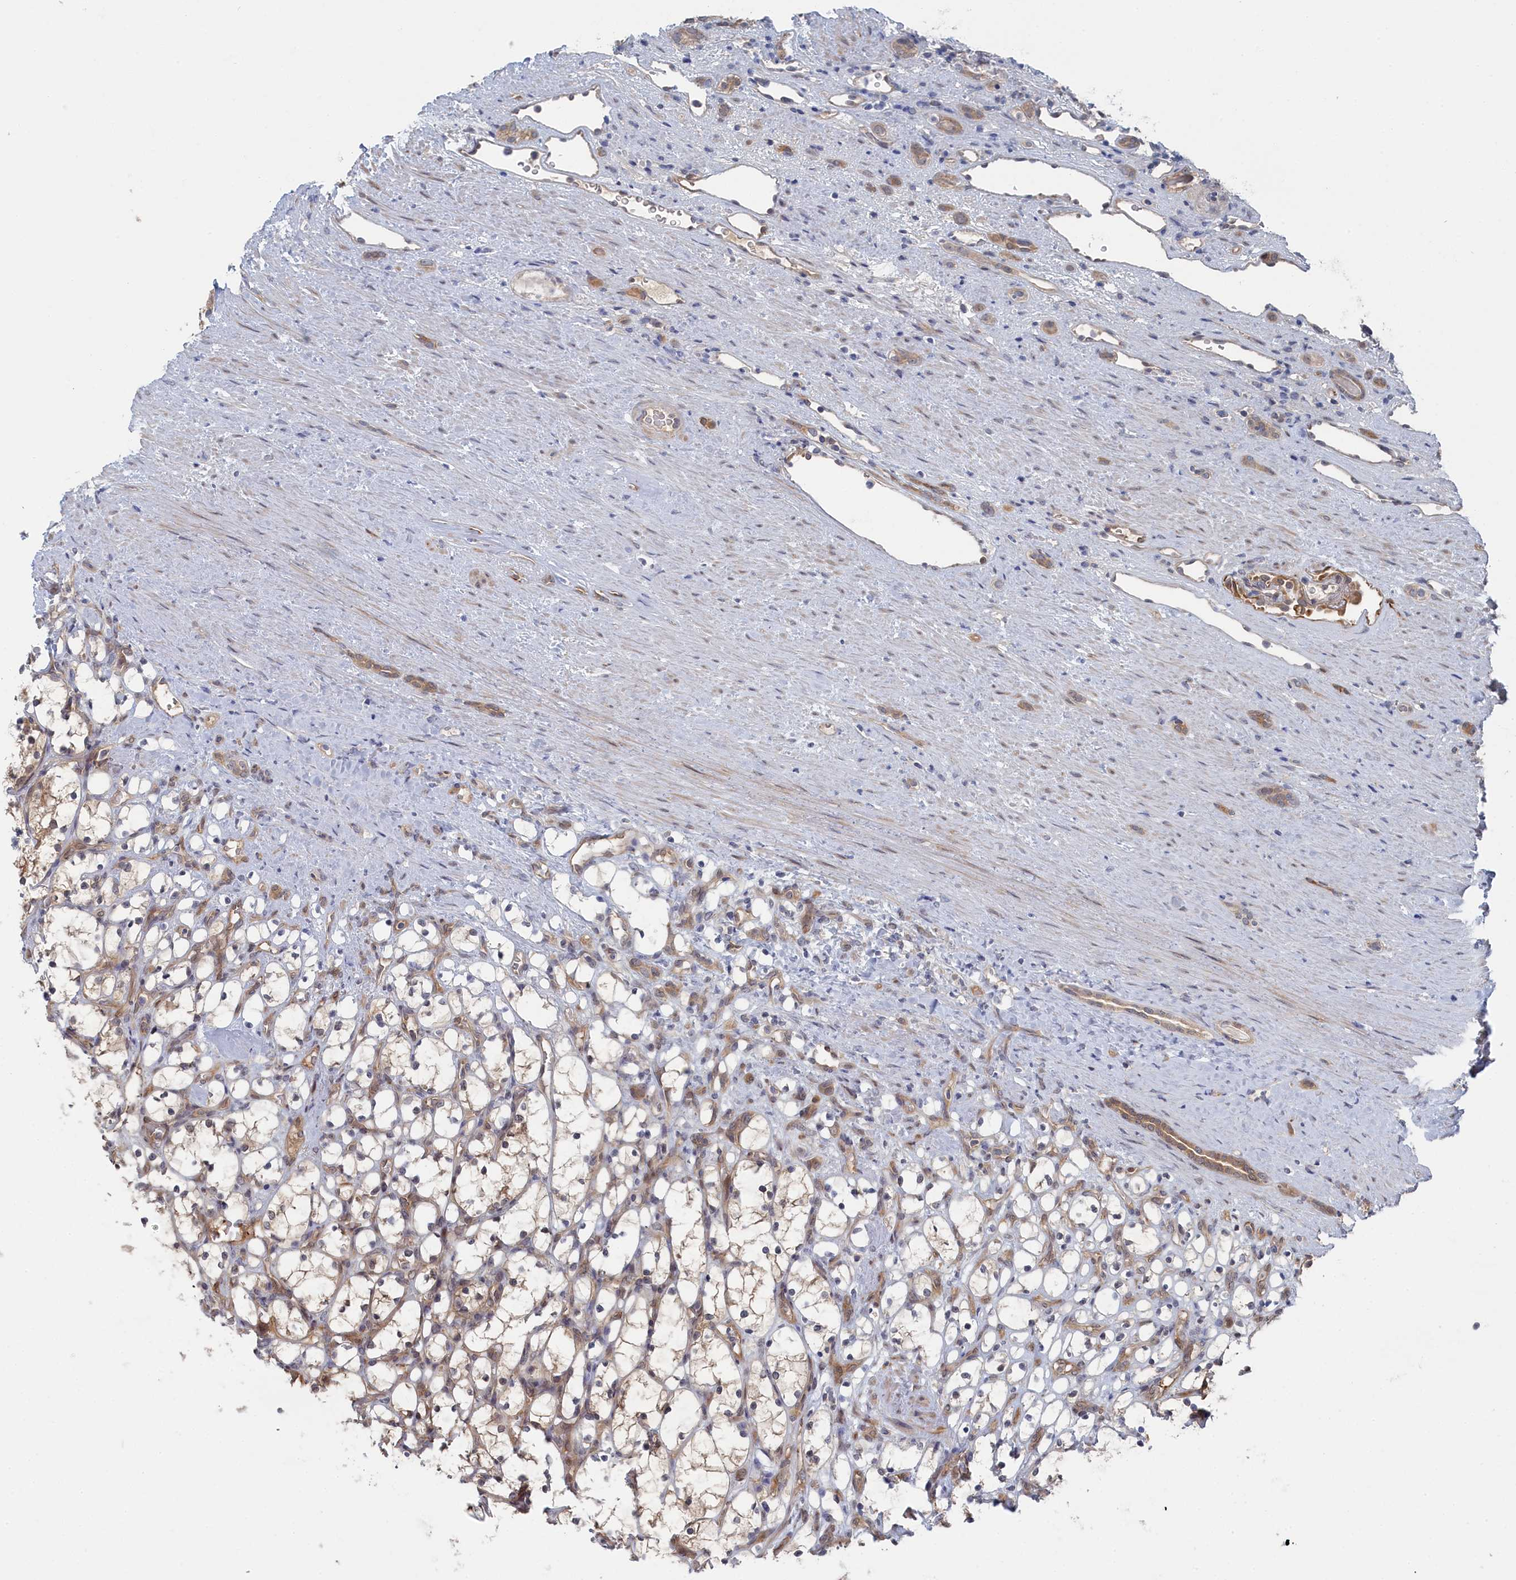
{"staining": {"intensity": "weak", "quantity": "<25%", "location": "cytoplasmic/membranous"}, "tissue": "renal cancer", "cell_type": "Tumor cells", "image_type": "cancer", "snomed": [{"axis": "morphology", "description": "Adenocarcinoma, NOS"}, {"axis": "topography", "description": "Kidney"}], "caption": "Tumor cells are negative for brown protein staining in renal cancer (adenocarcinoma). (DAB (3,3'-diaminobenzidine) IHC visualized using brightfield microscopy, high magnification).", "gene": "IRGQ", "patient": {"sex": "female", "age": 69}}